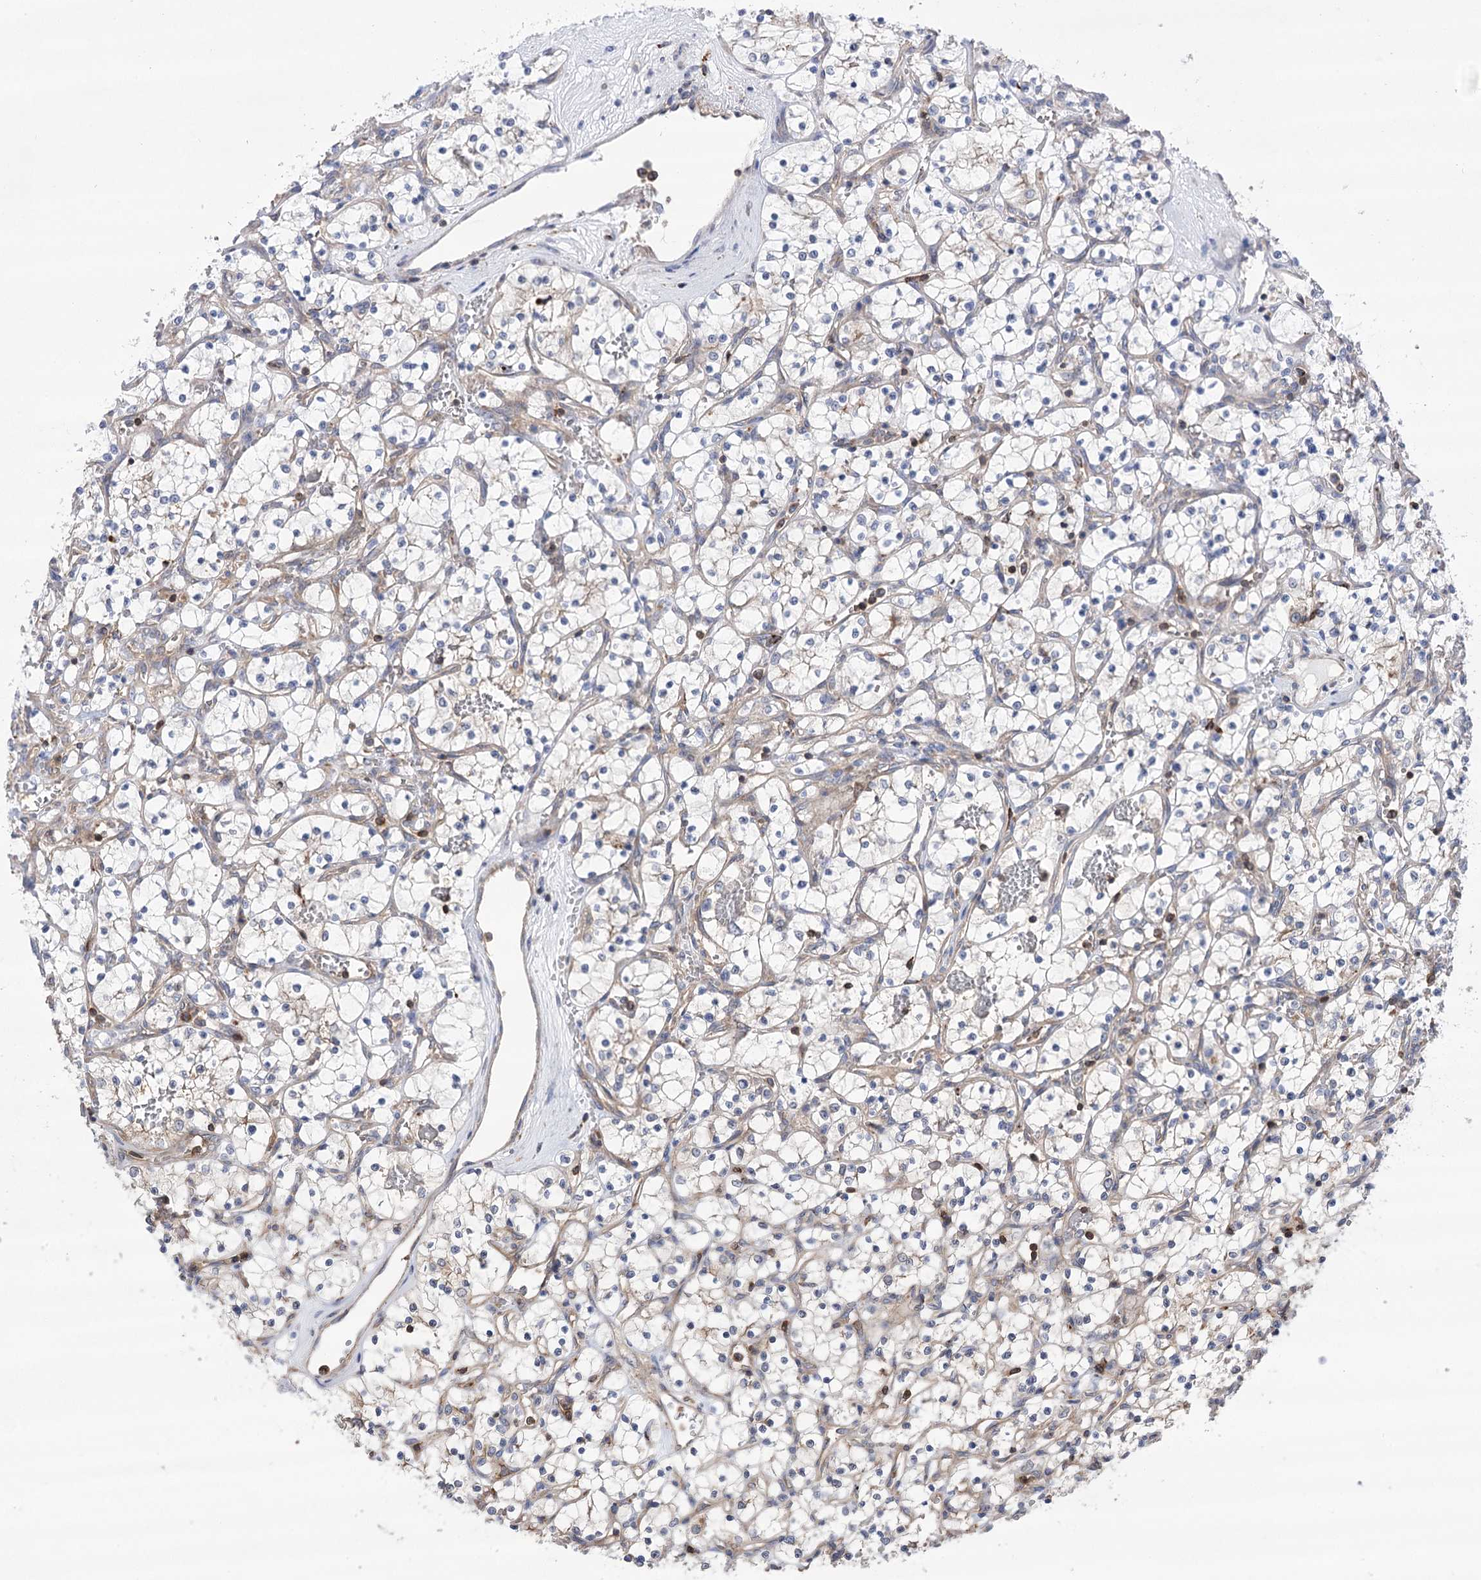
{"staining": {"intensity": "negative", "quantity": "none", "location": "none"}, "tissue": "renal cancer", "cell_type": "Tumor cells", "image_type": "cancer", "snomed": [{"axis": "morphology", "description": "Adenocarcinoma, NOS"}, {"axis": "topography", "description": "Kidney"}], "caption": "Tumor cells are negative for brown protein staining in renal adenocarcinoma.", "gene": "VPS37B", "patient": {"sex": "female", "age": 69}}